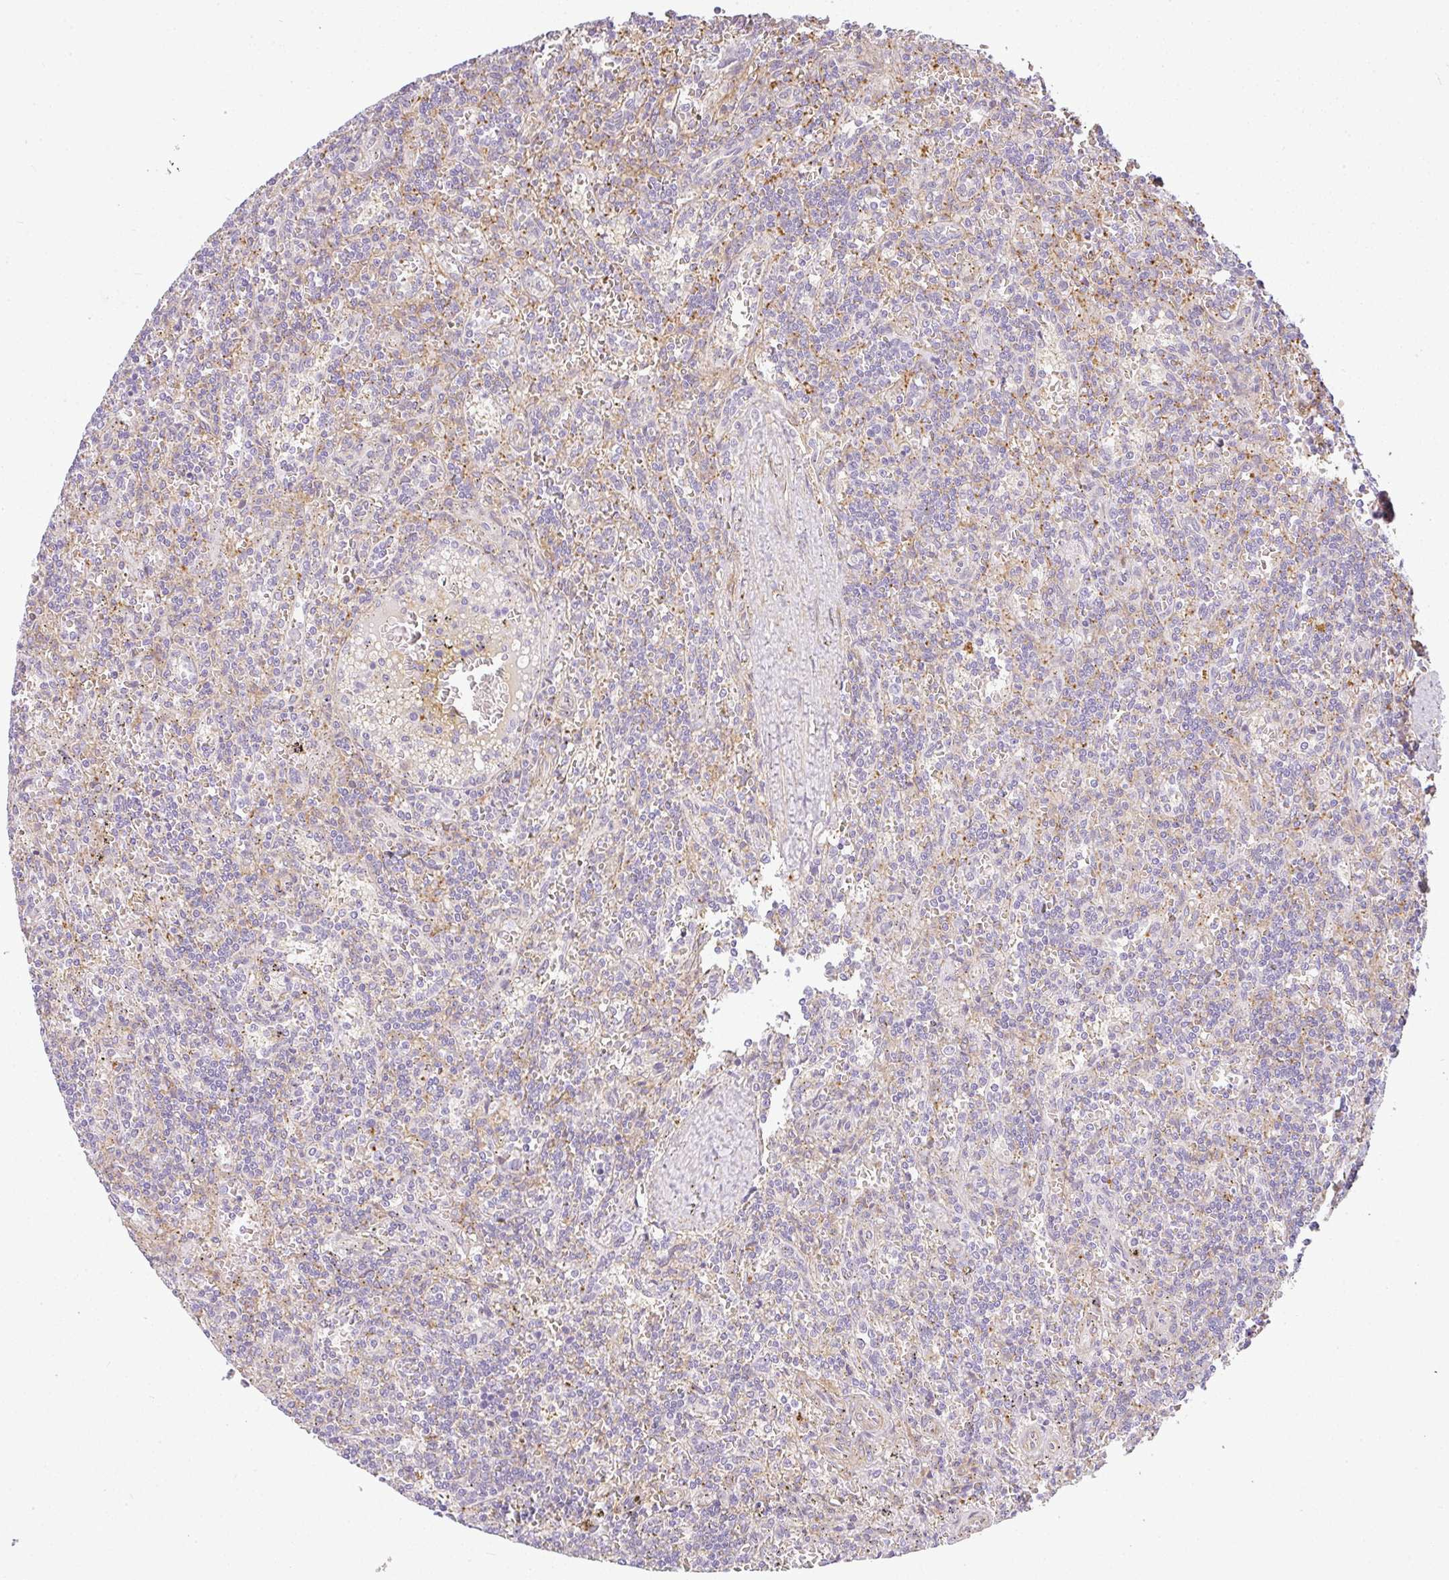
{"staining": {"intensity": "negative", "quantity": "none", "location": "none"}, "tissue": "lymphoma", "cell_type": "Tumor cells", "image_type": "cancer", "snomed": [{"axis": "morphology", "description": "Malignant lymphoma, non-Hodgkin's type, Low grade"}, {"axis": "topography", "description": "Spleen"}], "caption": "A micrograph of human malignant lymphoma, non-Hodgkin's type (low-grade) is negative for staining in tumor cells.", "gene": "SULF1", "patient": {"sex": "male", "age": 73}}